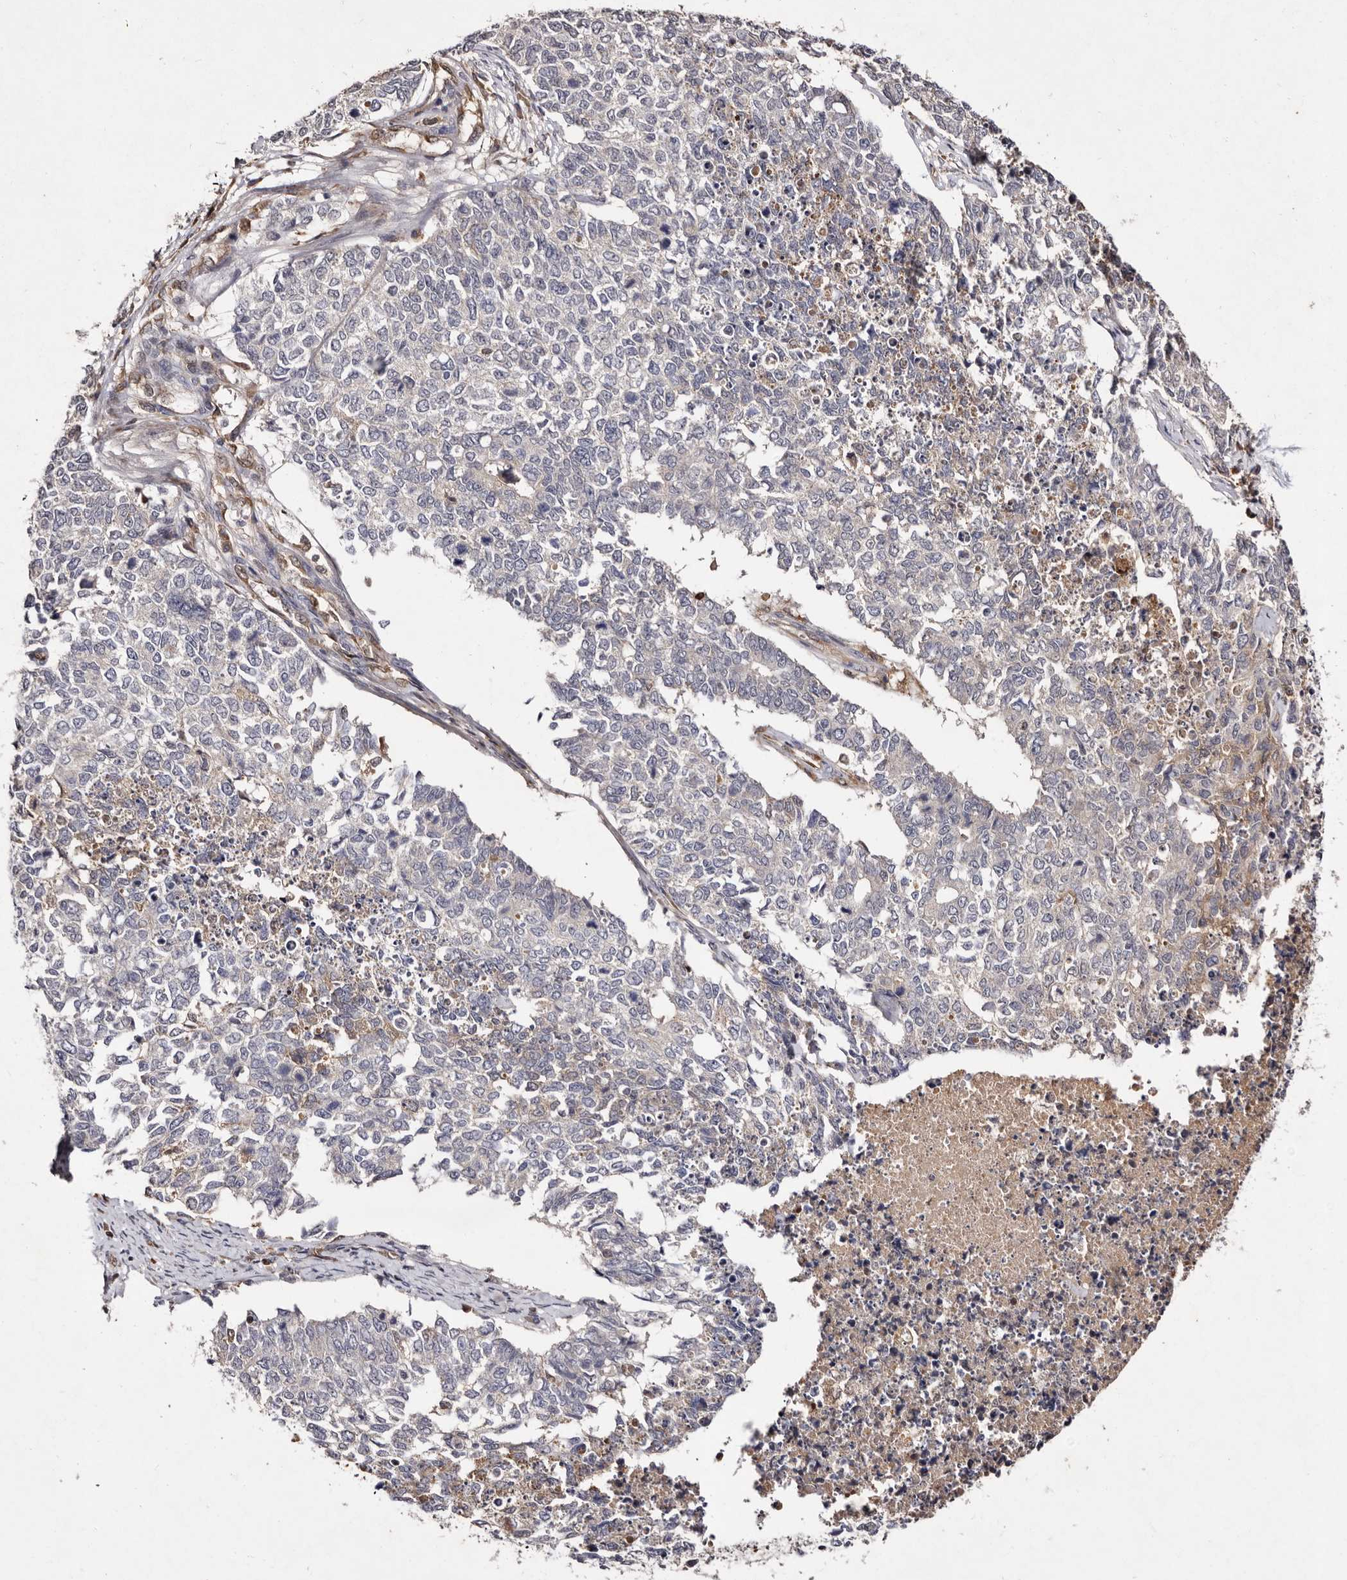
{"staining": {"intensity": "negative", "quantity": "none", "location": "none"}, "tissue": "cervical cancer", "cell_type": "Tumor cells", "image_type": "cancer", "snomed": [{"axis": "morphology", "description": "Squamous cell carcinoma, NOS"}, {"axis": "topography", "description": "Cervix"}], "caption": "This is a photomicrograph of IHC staining of squamous cell carcinoma (cervical), which shows no positivity in tumor cells.", "gene": "GIMAP4", "patient": {"sex": "female", "age": 63}}